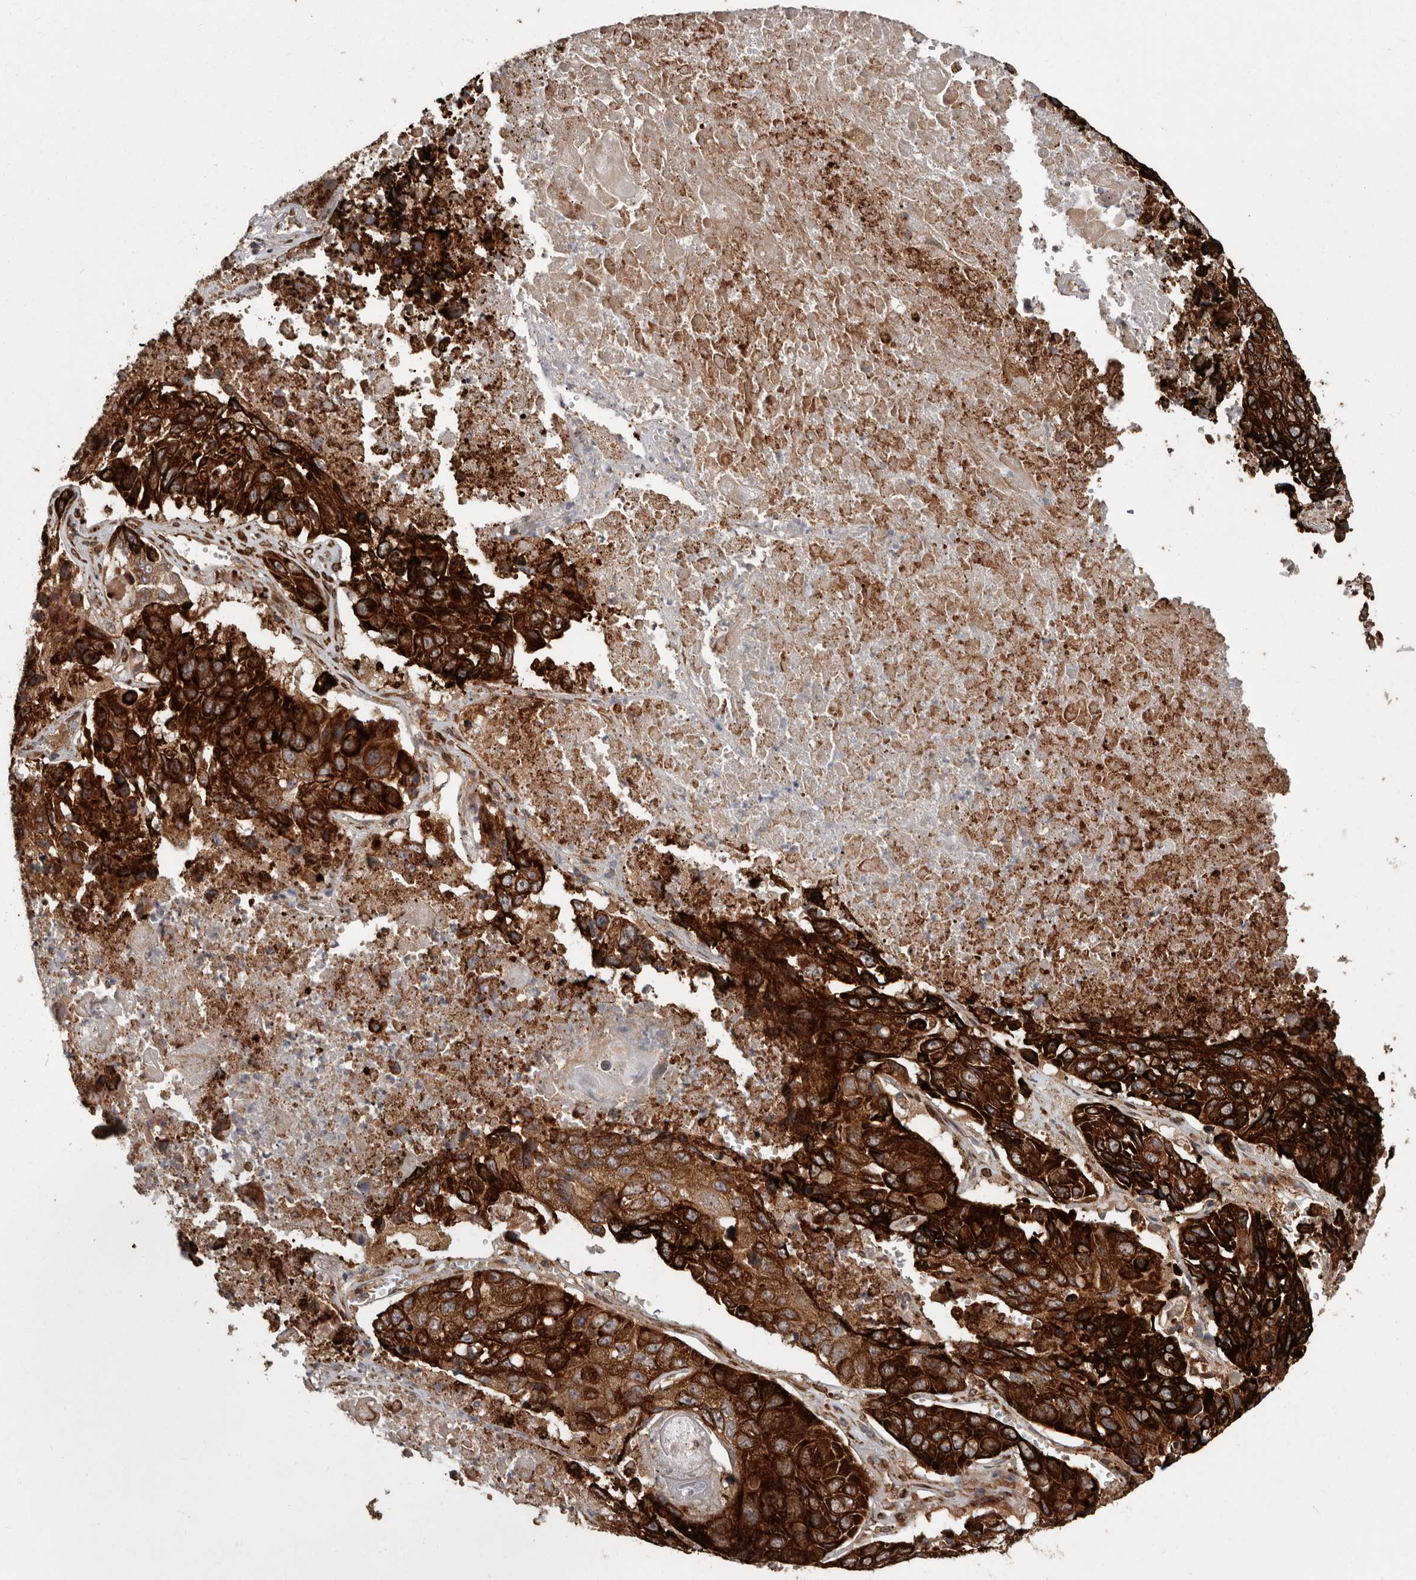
{"staining": {"intensity": "strong", "quantity": ">75%", "location": "cytoplasmic/membranous"}, "tissue": "lung cancer", "cell_type": "Tumor cells", "image_type": "cancer", "snomed": [{"axis": "morphology", "description": "Squamous cell carcinoma, NOS"}, {"axis": "topography", "description": "Lung"}], "caption": "Immunohistochemistry (IHC) image of neoplastic tissue: lung squamous cell carcinoma stained using IHC exhibits high levels of strong protein expression localized specifically in the cytoplasmic/membranous of tumor cells, appearing as a cytoplasmic/membranous brown color.", "gene": "FLAD1", "patient": {"sex": "male", "age": 61}}